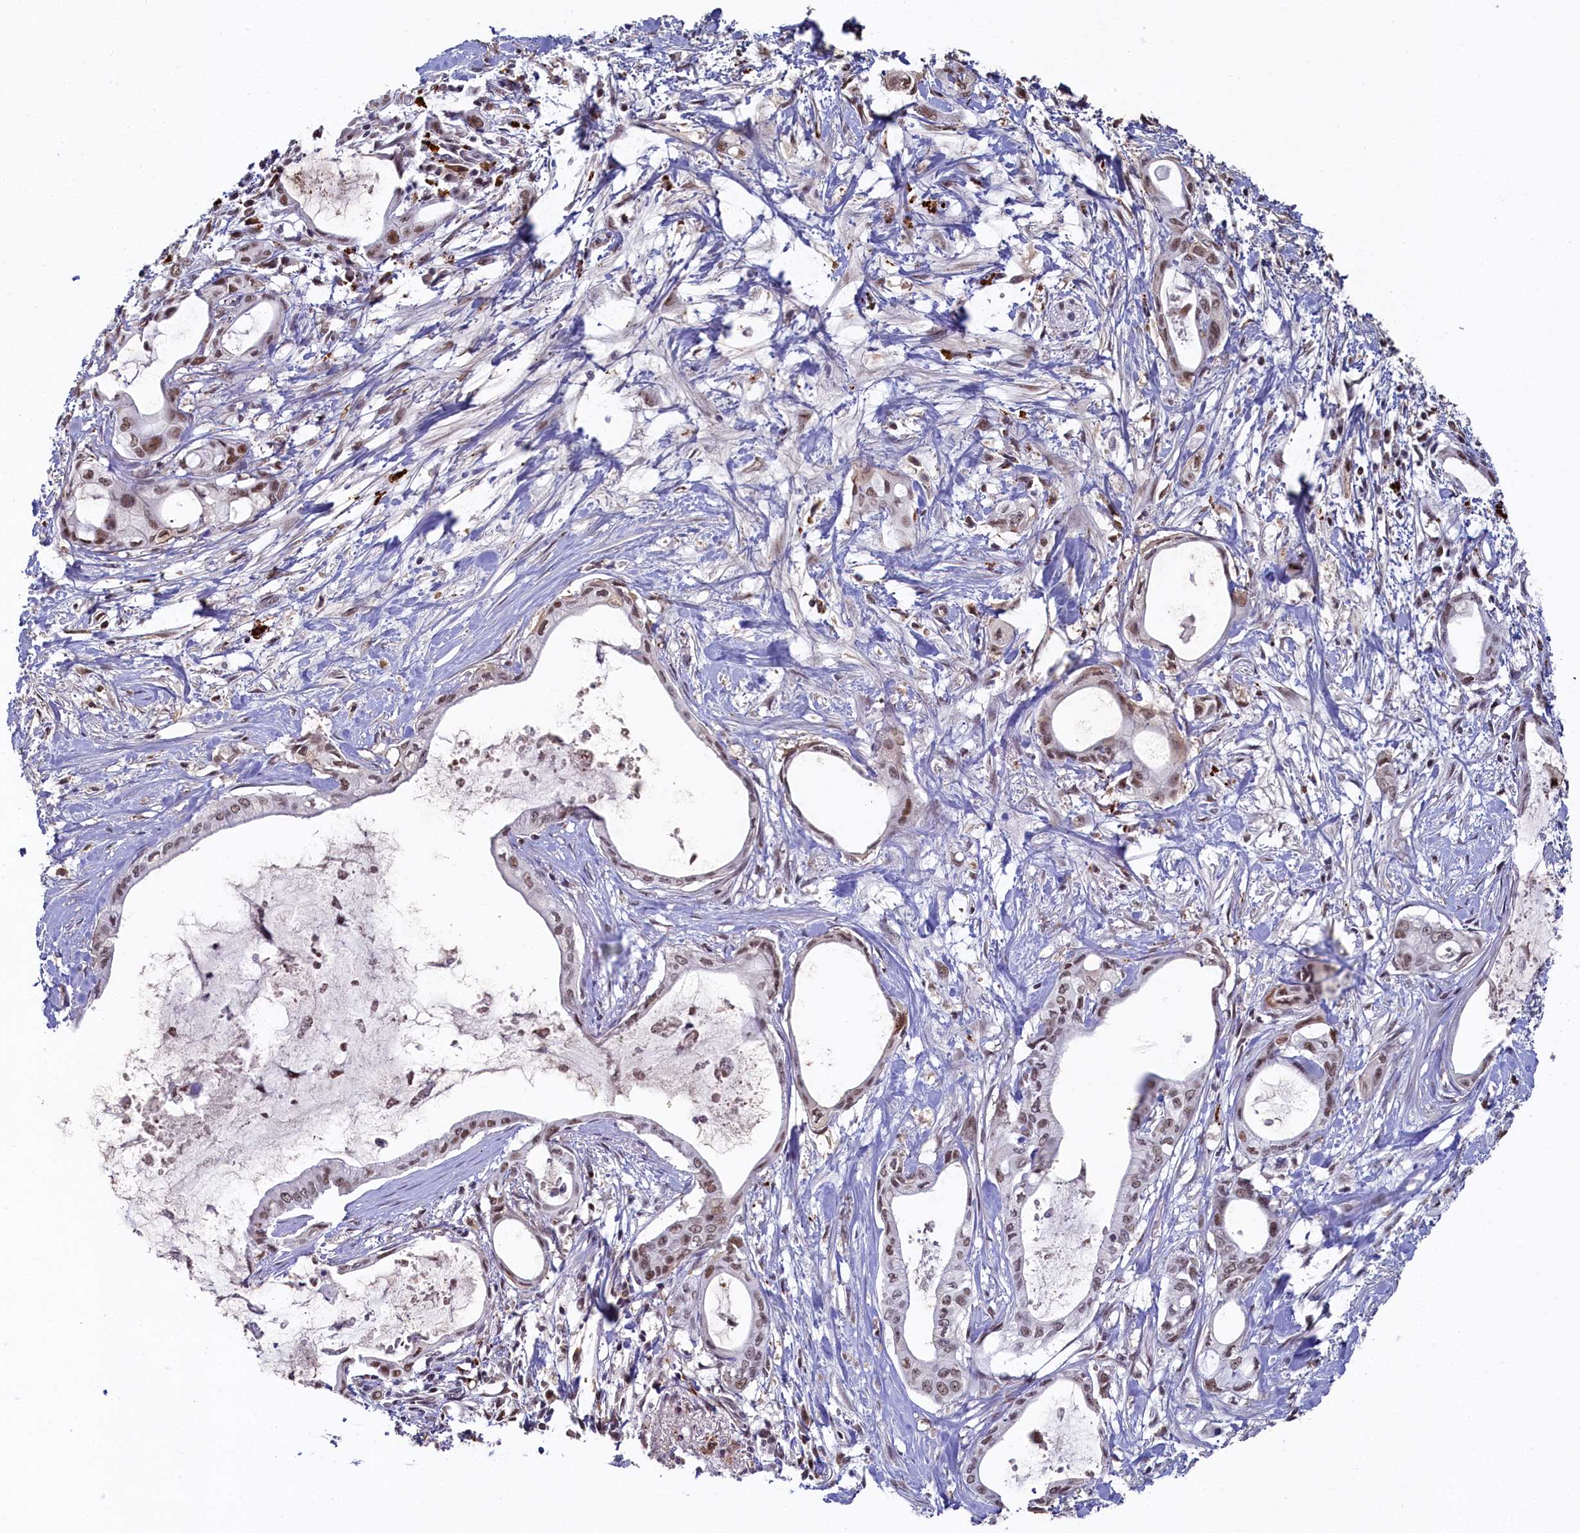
{"staining": {"intensity": "moderate", "quantity": ">75%", "location": "nuclear"}, "tissue": "pancreatic cancer", "cell_type": "Tumor cells", "image_type": "cancer", "snomed": [{"axis": "morphology", "description": "Adenocarcinoma, NOS"}, {"axis": "topography", "description": "Pancreas"}], "caption": "Pancreatic adenocarcinoma stained with a protein marker displays moderate staining in tumor cells.", "gene": "INTS14", "patient": {"sex": "male", "age": 72}}